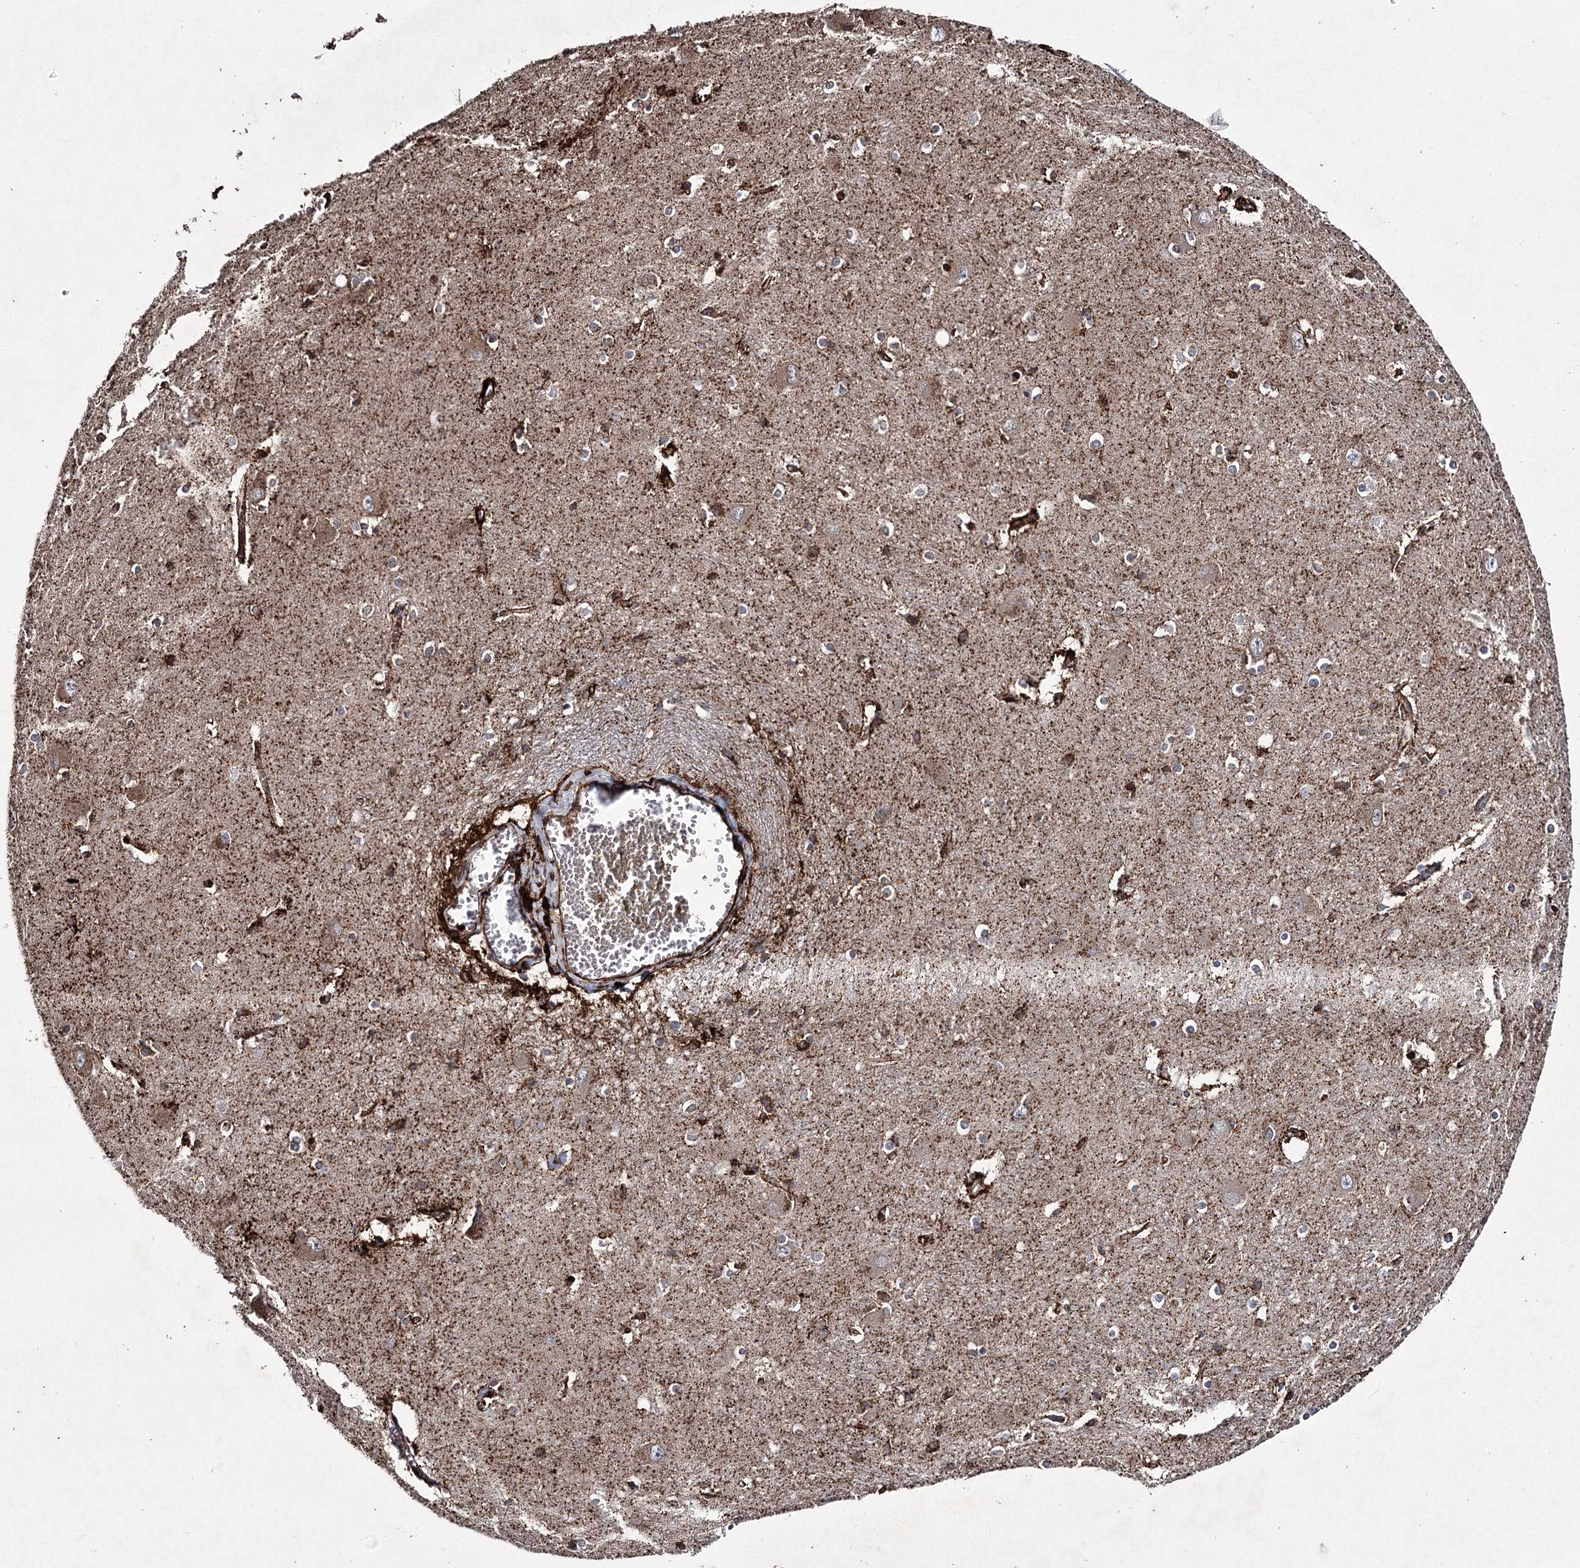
{"staining": {"intensity": "moderate", "quantity": "25%-75%", "location": "cytoplasmic/membranous"}, "tissue": "caudate", "cell_type": "Glial cells", "image_type": "normal", "snomed": [{"axis": "morphology", "description": "Normal tissue, NOS"}, {"axis": "topography", "description": "Lateral ventricle wall"}], "caption": "Immunohistochemistry of unremarkable caudate exhibits medium levels of moderate cytoplasmic/membranous staining in about 25%-75% of glial cells.", "gene": "DCUN1D4", "patient": {"sex": "male", "age": 37}}